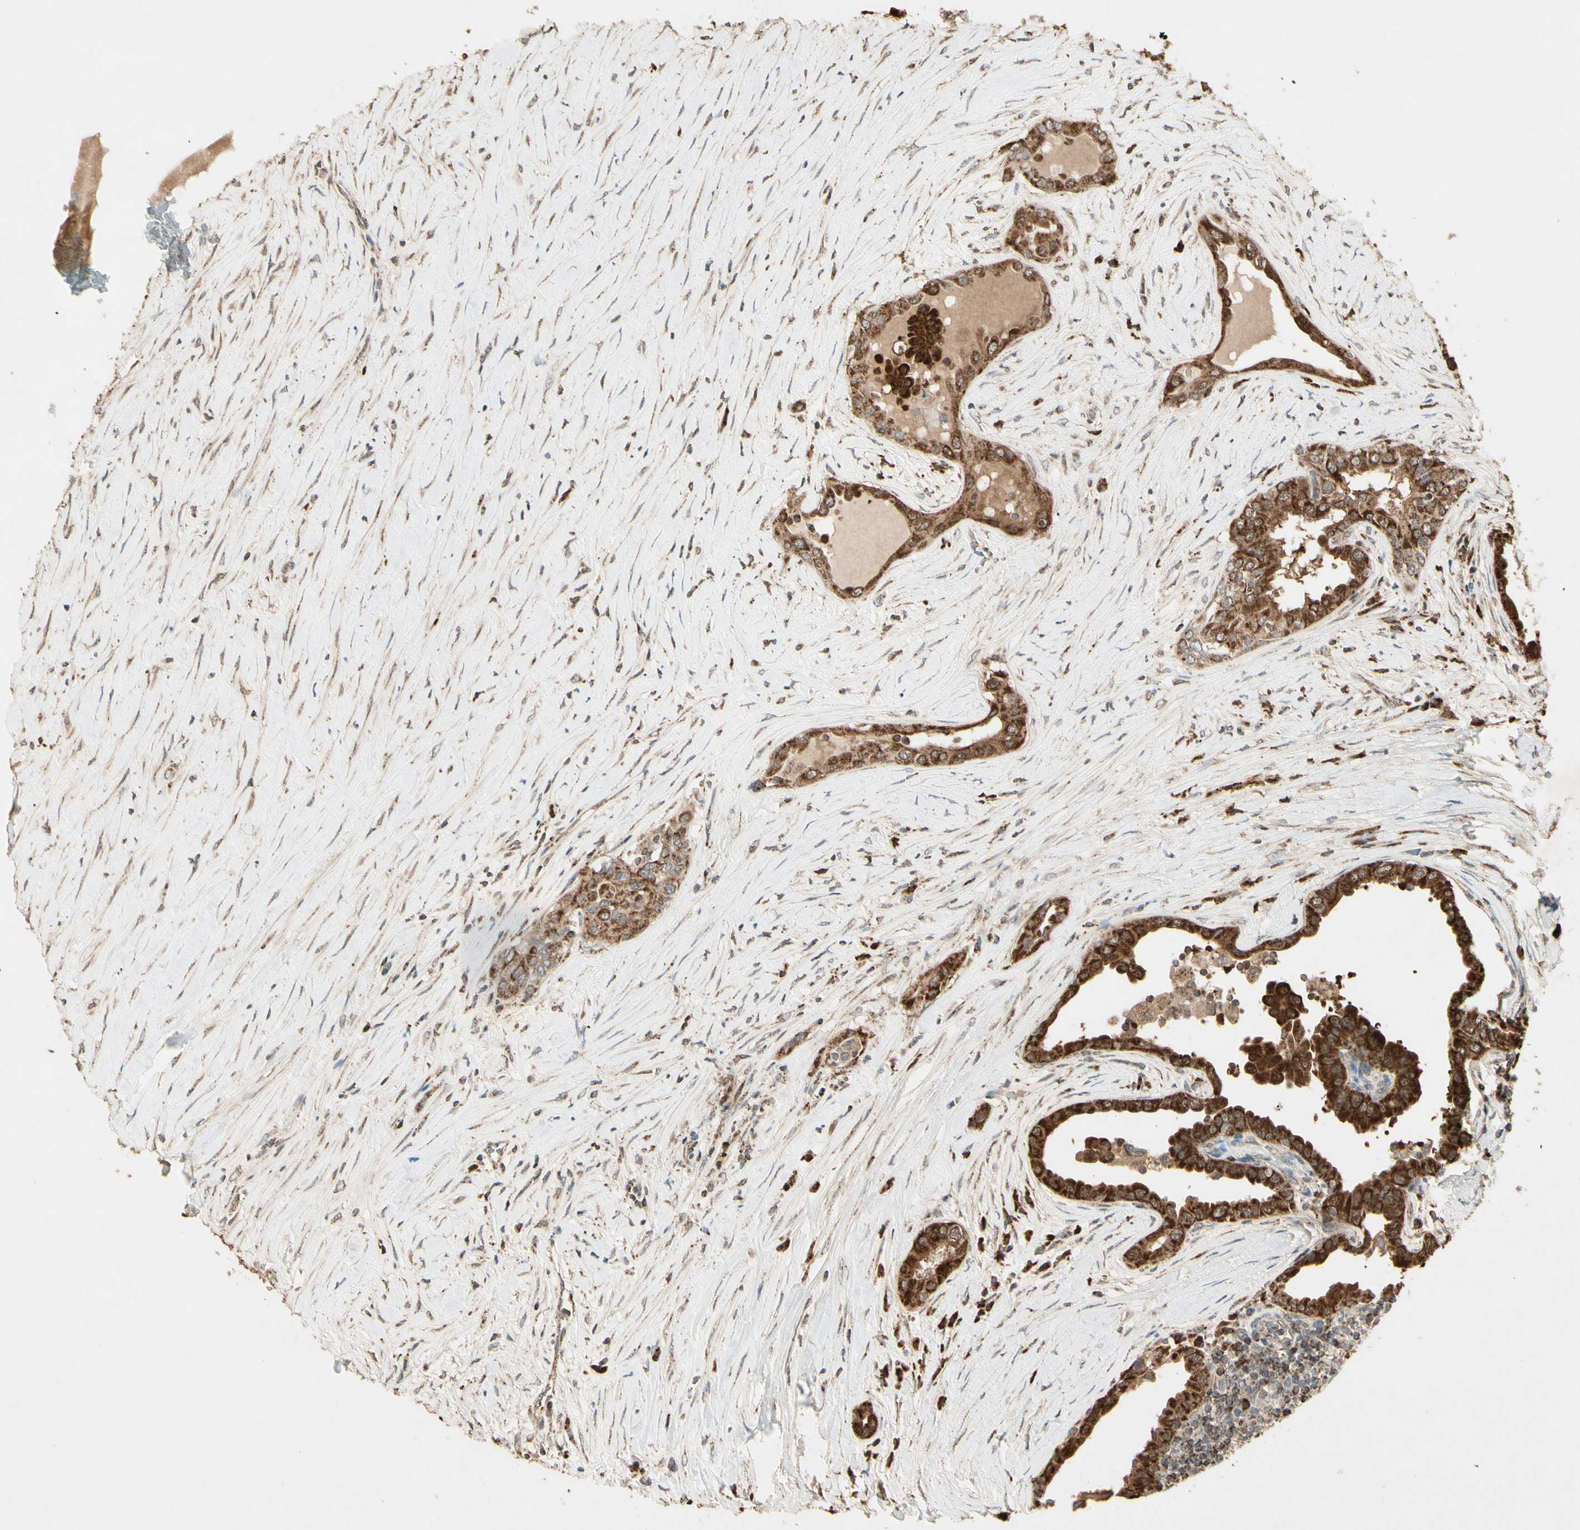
{"staining": {"intensity": "strong", "quantity": "25%-75%", "location": "cytoplasmic/membranous,nuclear"}, "tissue": "thyroid cancer", "cell_type": "Tumor cells", "image_type": "cancer", "snomed": [{"axis": "morphology", "description": "Papillary adenocarcinoma, NOS"}, {"axis": "topography", "description": "Thyroid gland"}], "caption": "A histopathology image showing strong cytoplasmic/membranous and nuclear expression in about 25%-75% of tumor cells in thyroid cancer (papillary adenocarcinoma), as visualized by brown immunohistochemical staining.", "gene": "PRDX5", "patient": {"sex": "male", "age": 33}}